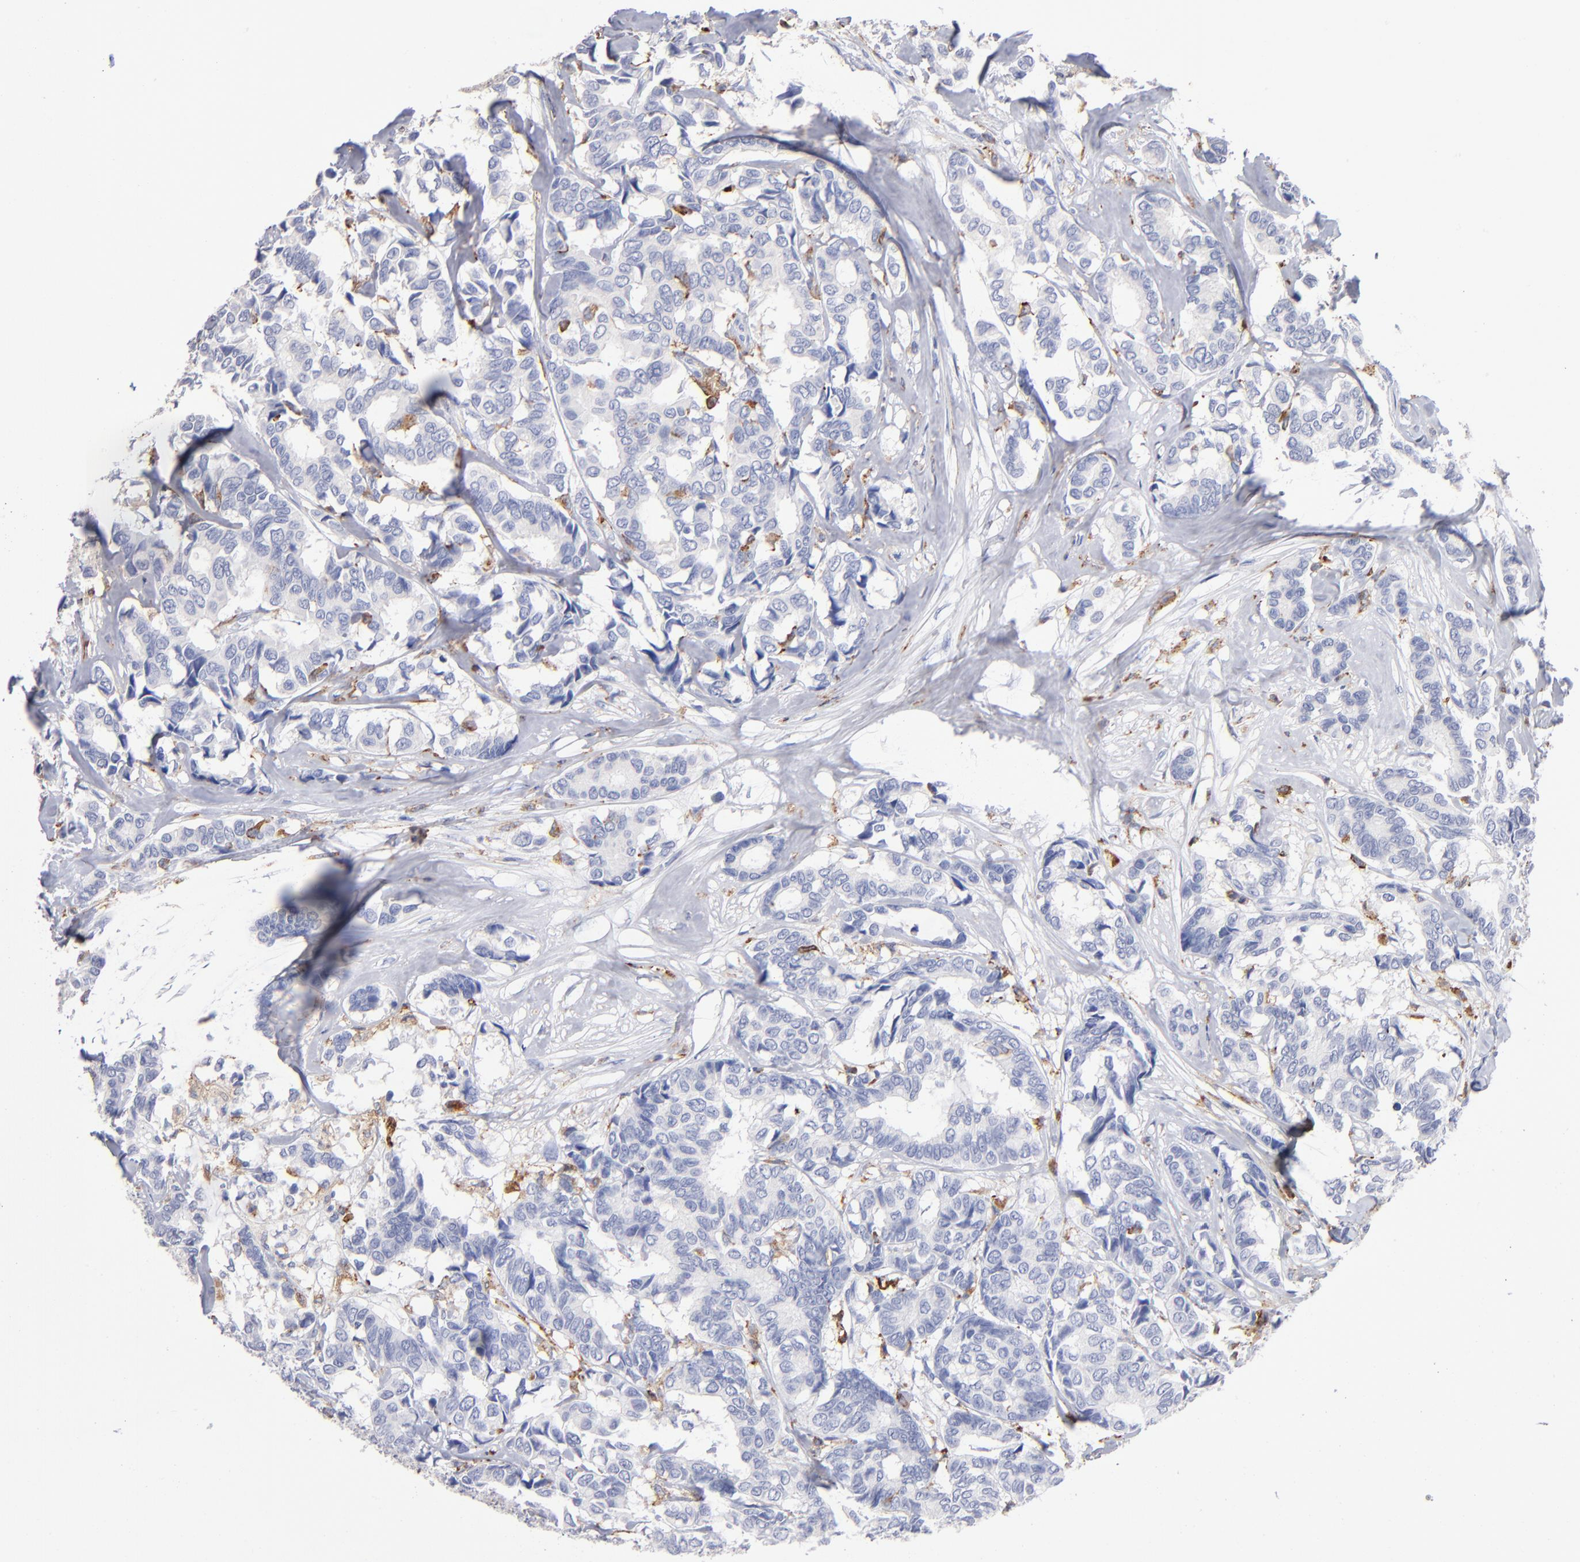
{"staining": {"intensity": "negative", "quantity": "none", "location": "none"}, "tissue": "breast cancer", "cell_type": "Tumor cells", "image_type": "cancer", "snomed": [{"axis": "morphology", "description": "Duct carcinoma"}, {"axis": "topography", "description": "Breast"}], "caption": "Immunohistochemistry micrograph of neoplastic tissue: breast cancer (intraductal carcinoma) stained with DAB (3,3'-diaminobenzidine) demonstrates no significant protein positivity in tumor cells. (DAB immunohistochemistry with hematoxylin counter stain).", "gene": "CD180", "patient": {"sex": "female", "age": 87}}